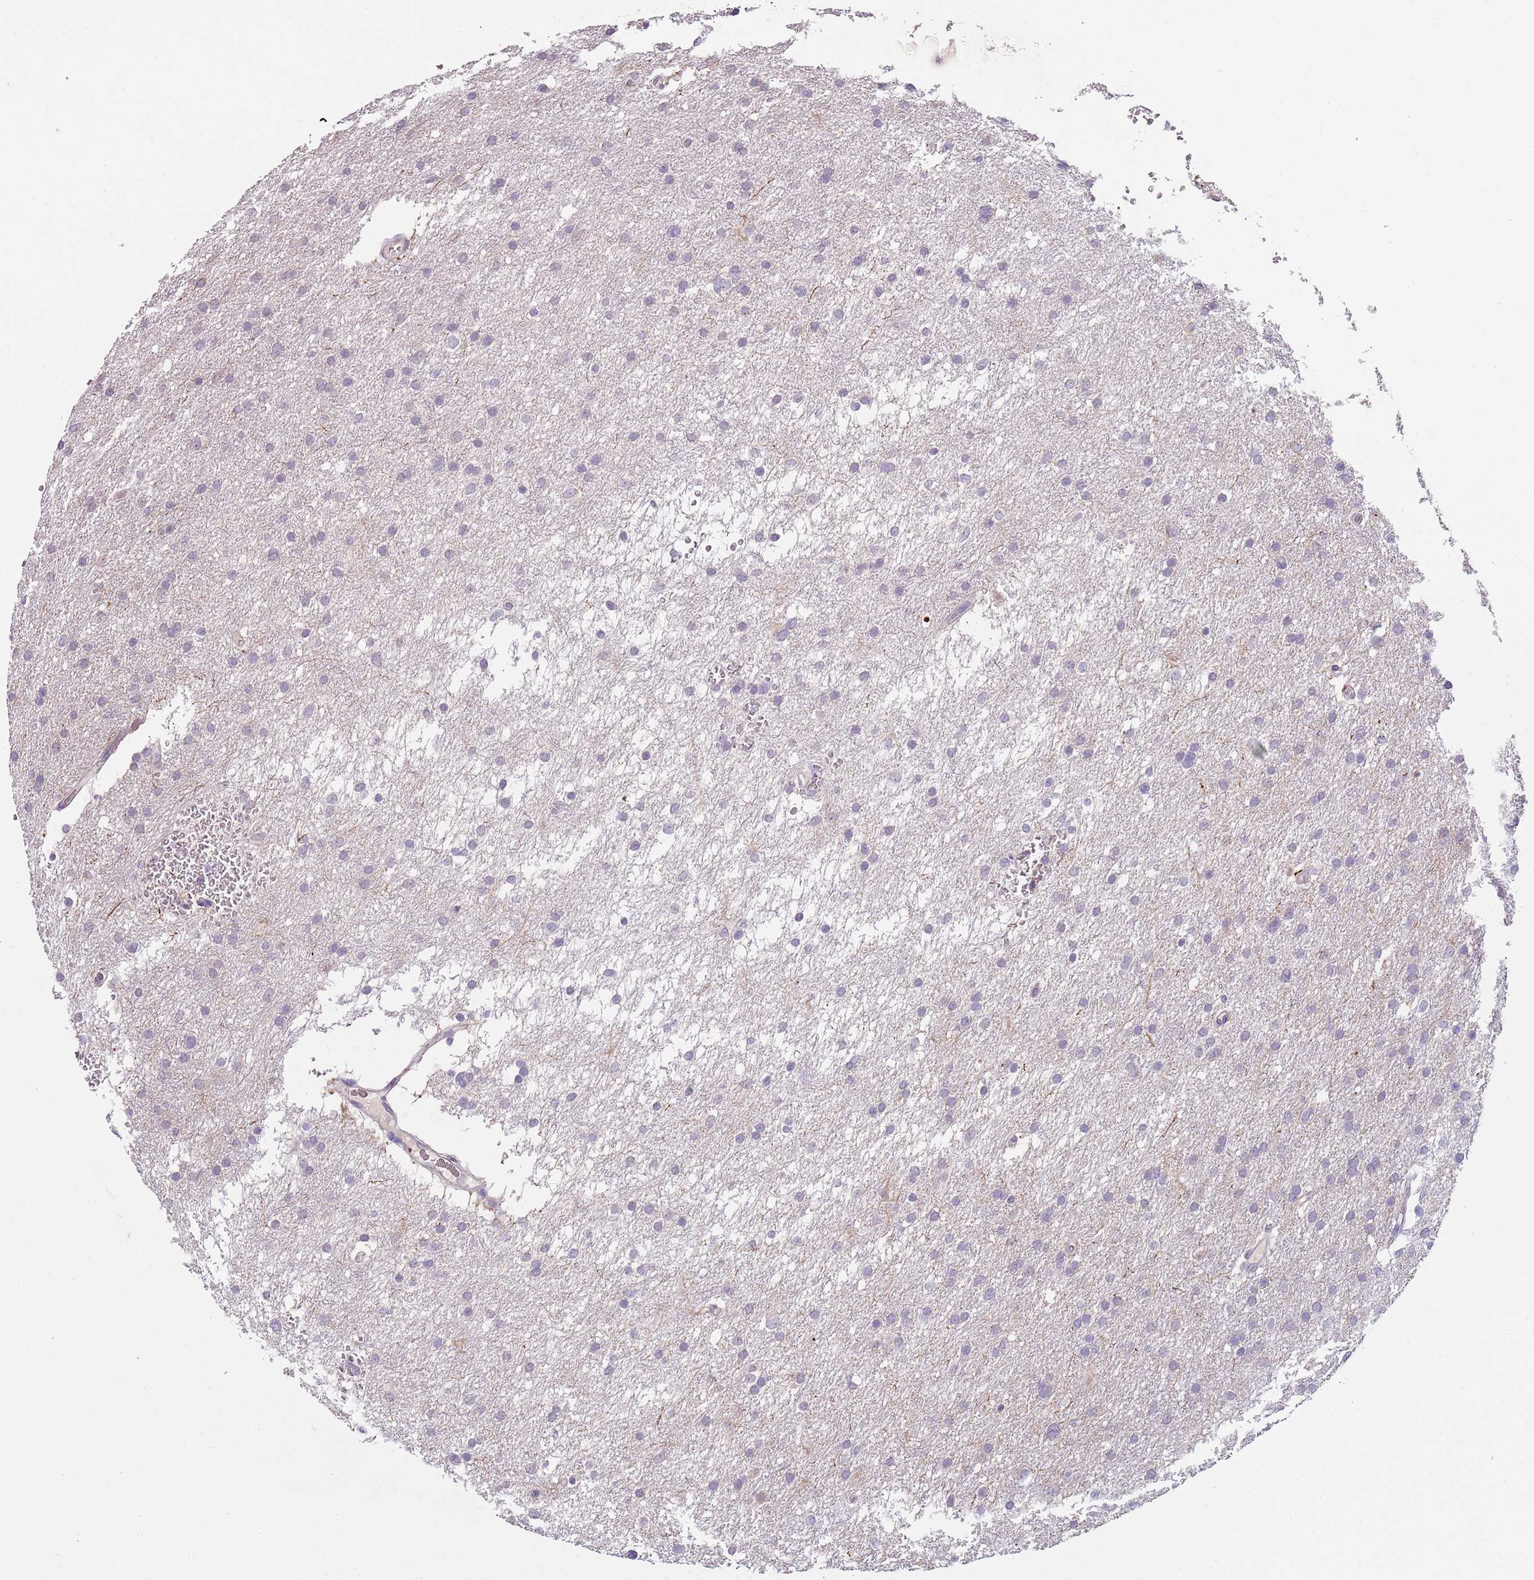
{"staining": {"intensity": "negative", "quantity": "none", "location": "none"}, "tissue": "glioma", "cell_type": "Tumor cells", "image_type": "cancer", "snomed": [{"axis": "morphology", "description": "Glioma, malignant, High grade"}, {"axis": "topography", "description": "Cerebral cortex"}], "caption": "Immunohistochemistry photomicrograph of human glioma stained for a protein (brown), which shows no staining in tumor cells.", "gene": "SLC35E3", "patient": {"sex": "female", "age": 36}}